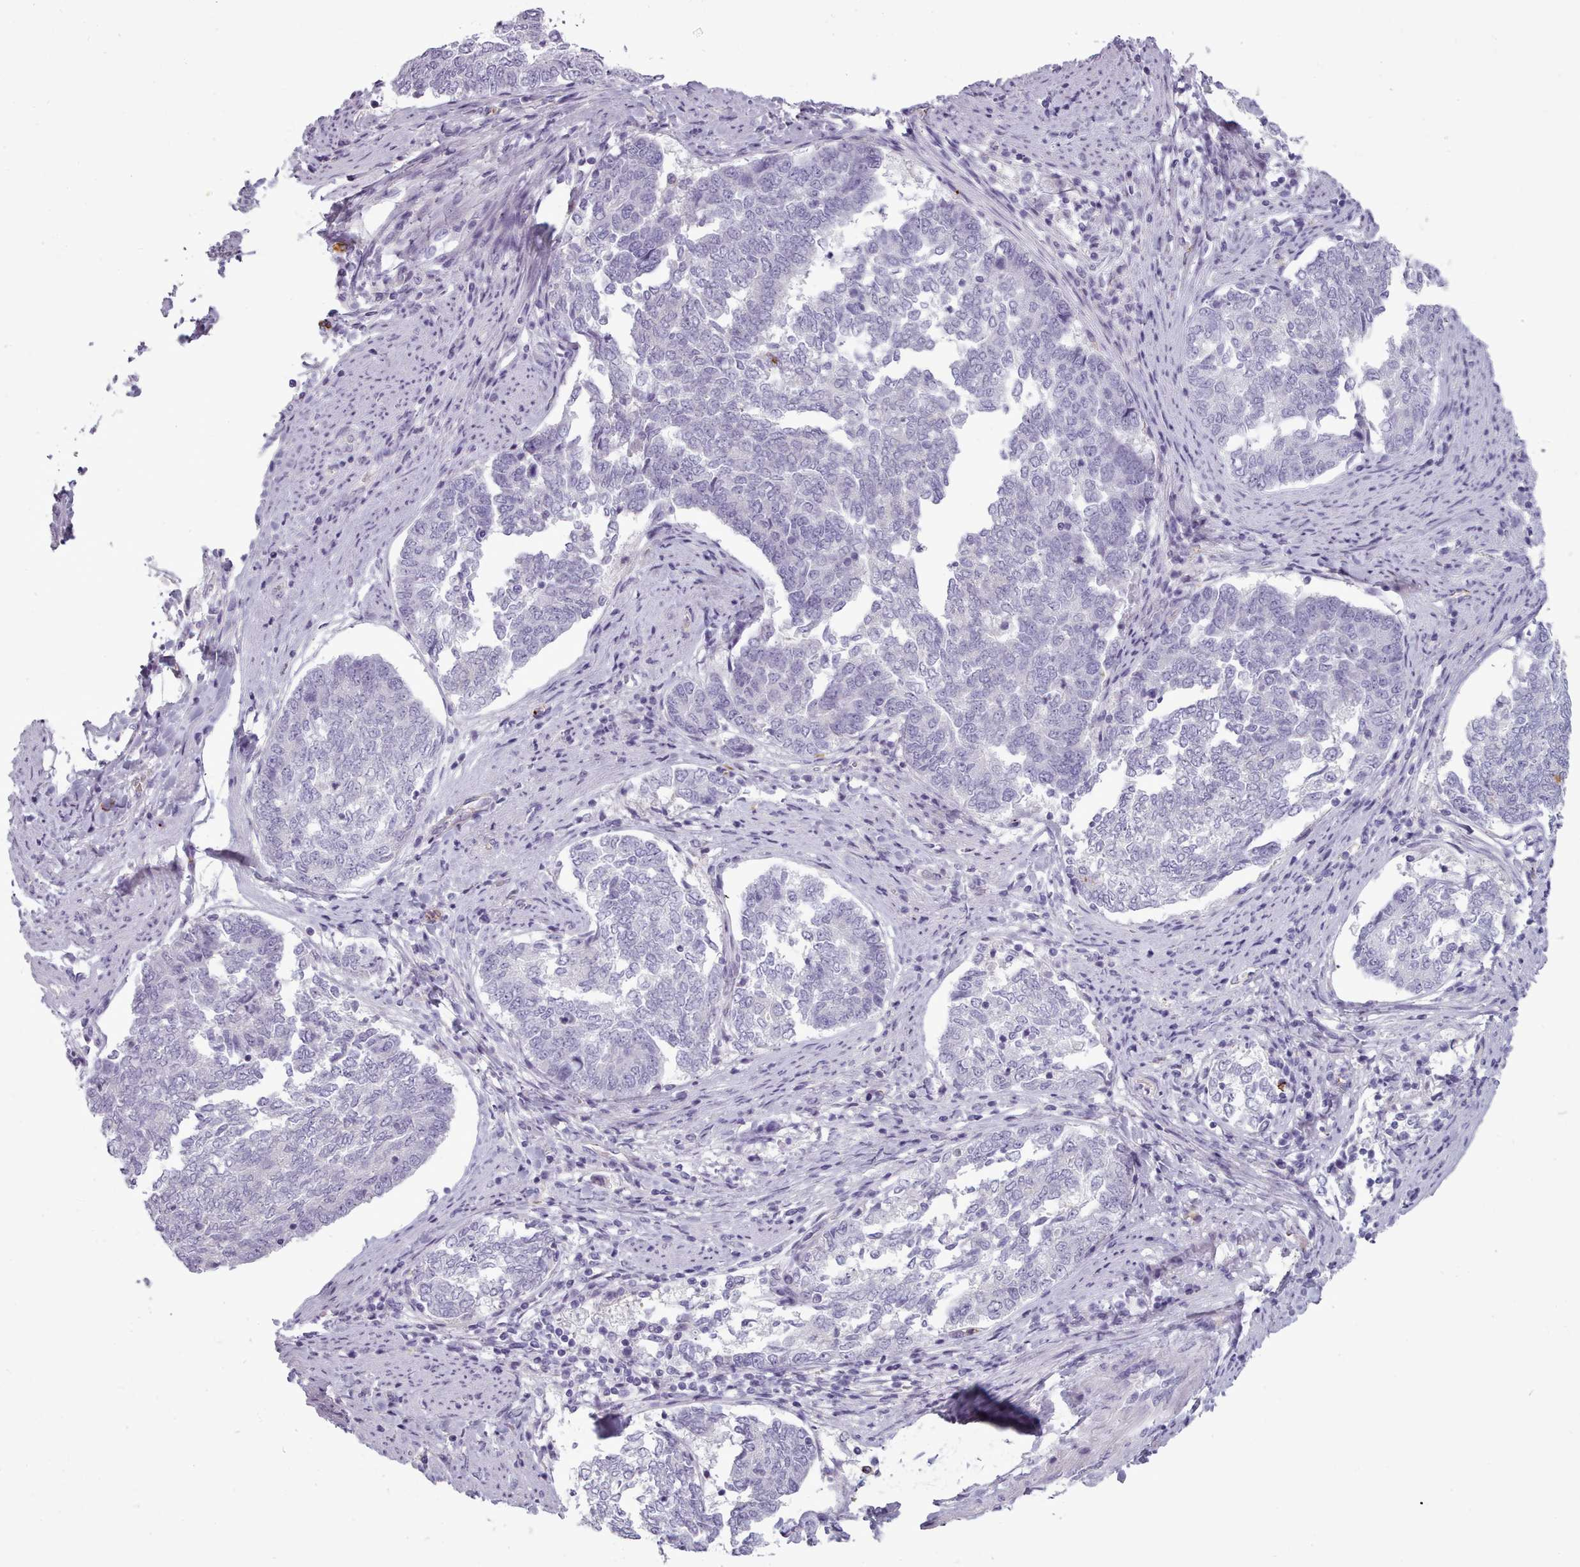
{"staining": {"intensity": "negative", "quantity": "none", "location": "none"}, "tissue": "endometrial cancer", "cell_type": "Tumor cells", "image_type": "cancer", "snomed": [{"axis": "morphology", "description": "Adenocarcinoma, NOS"}, {"axis": "topography", "description": "Endometrium"}], "caption": "IHC micrograph of human adenocarcinoma (endometrial) stained for a protein (brown), which shows no positivity in tumor cells.", "gene": "NDST2", "patient": {"sex": "female", "age": 80}}